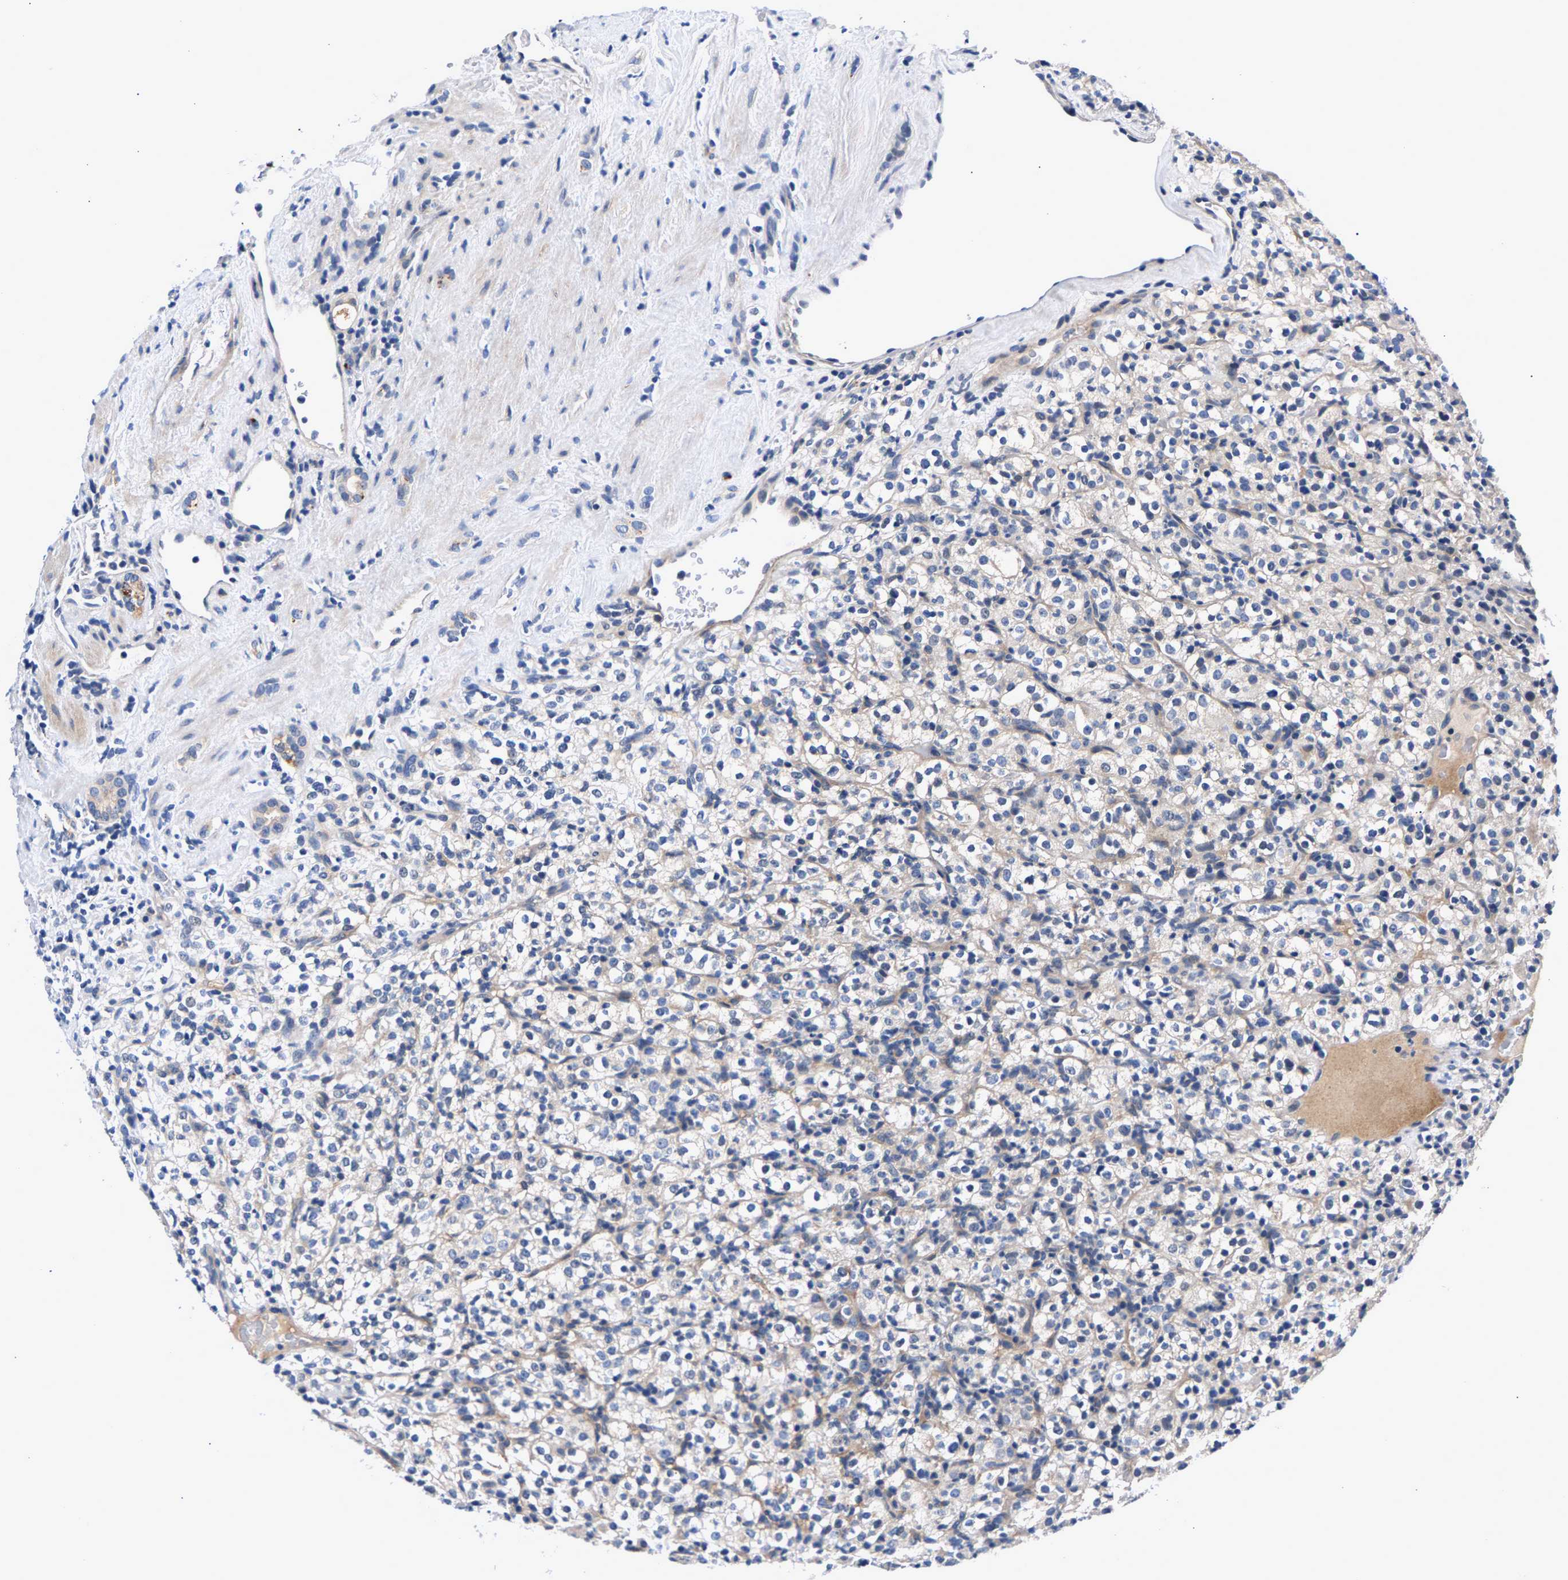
{"staining": {"intensity": "weak", "quantity": ">75%", "location": "cytoplasmic/membranous"}, "tissue": "renal cancer", "cell_type": "Tumor cells", "image_type": "cancer", "snomed": [{"axis": "morphology", "description": "Normal tissue, NOS"}, {"axis": "morphology", "description": "Adenocarcinoma, NOS"}, {"axis": "topography", "description": "Kidney"}], "caption": "A micrograph of renal adenocarcinoma stained for a protein exhibits weak cytoplasmic/membranous brown staining in tumor cells.", "gene": "P2RY4", "patient": {"sex": "female", "age": 72}}